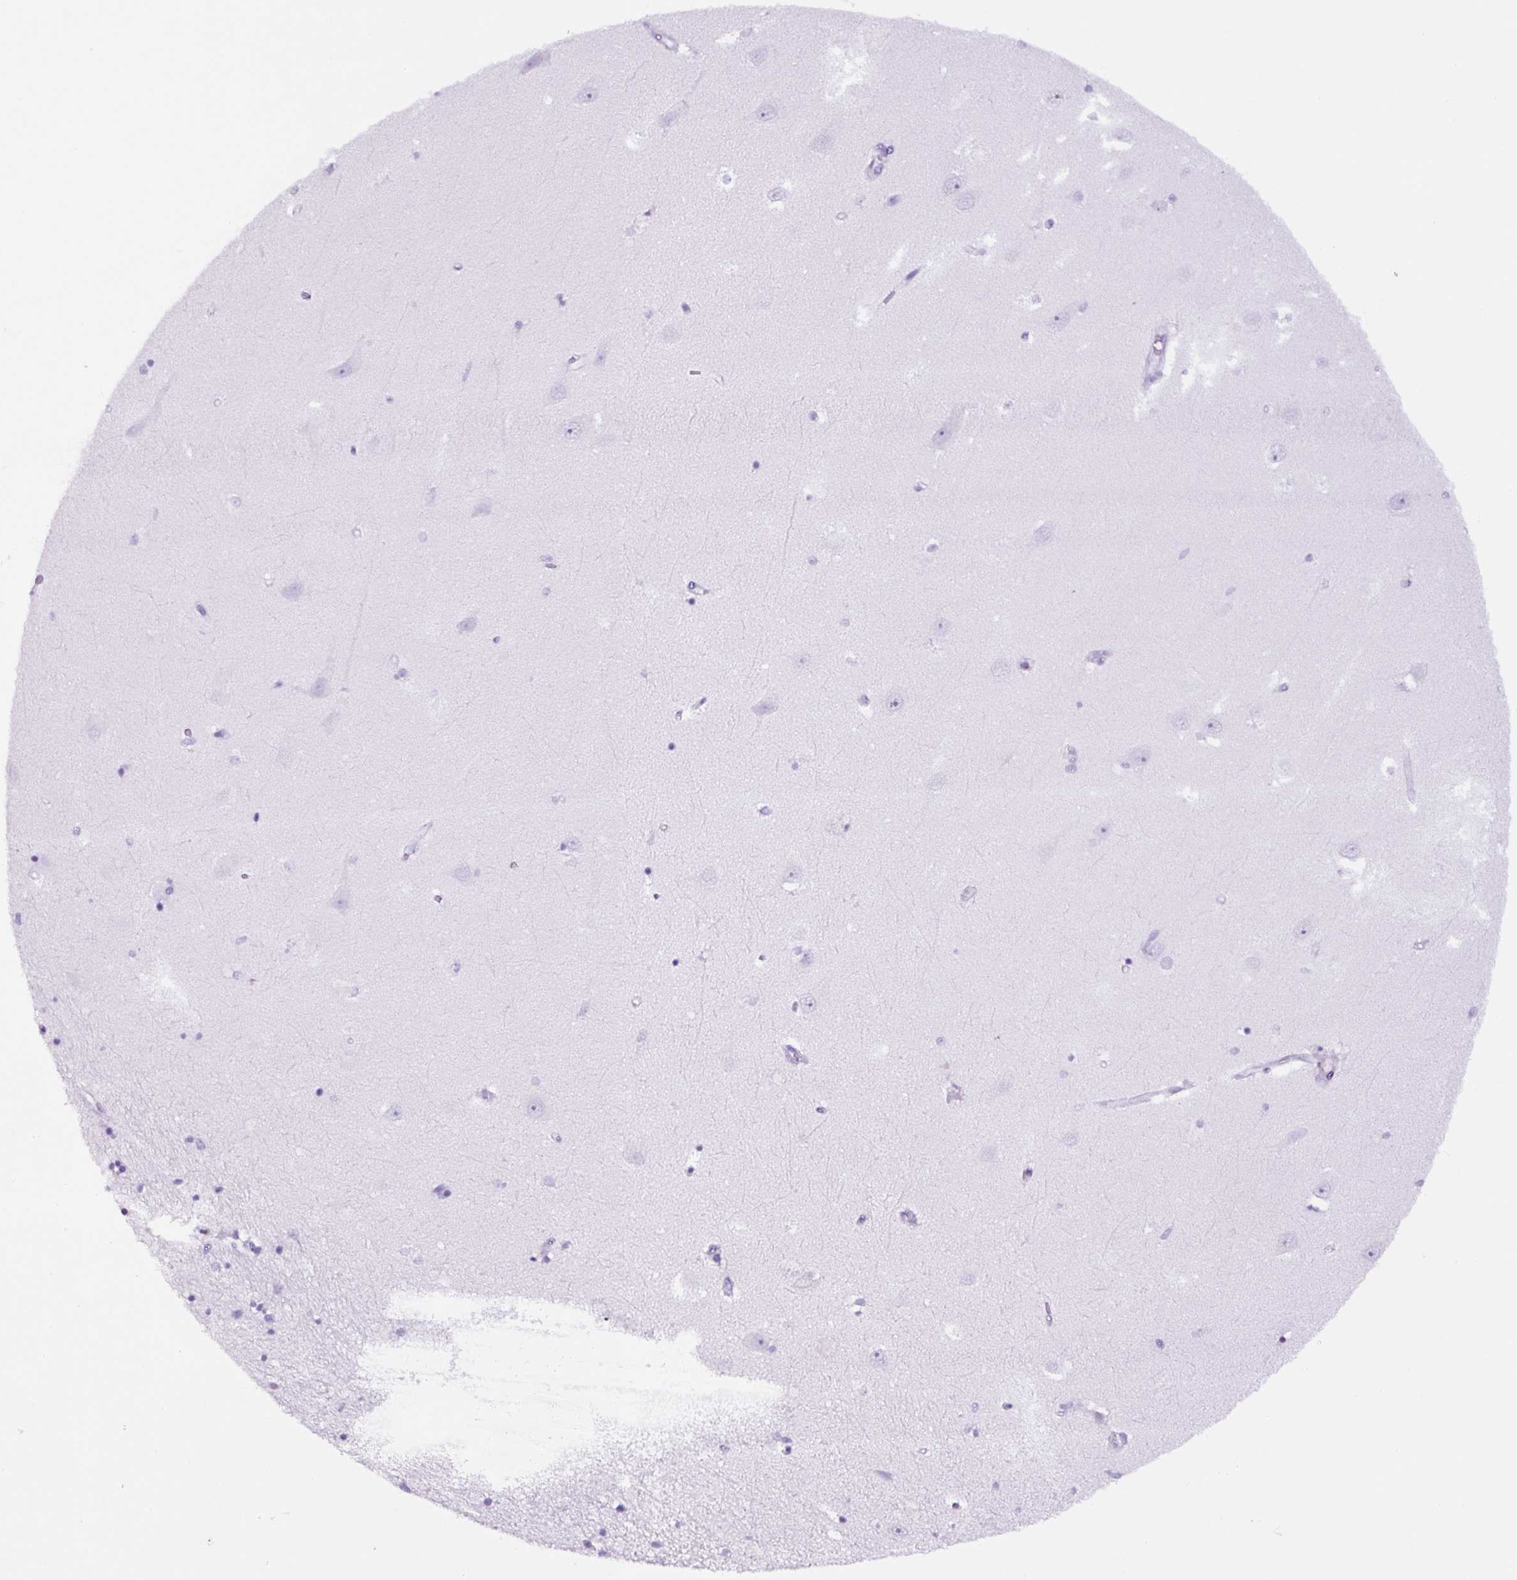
{"staining": {"intensity": "negative", "quantity": "none", "location": "none"}, "tissue": "hippocampus", "cell_type": "Glial cells", "image_type": "normal", "snomed": [{"axis": "morphology", "description": "Normal tissue, NOS"}, {"axis": "topography", "description": "Hippocampus"}], "caption": "The photomicrograph reveals no significant positivity in glial cells of hippocampus. (Brightfield microscopy of DAB immunohistochemistry (IHC) at high magnification).", "gene": "FBXL7", "patient": {"sex": "female", "age": 64}}